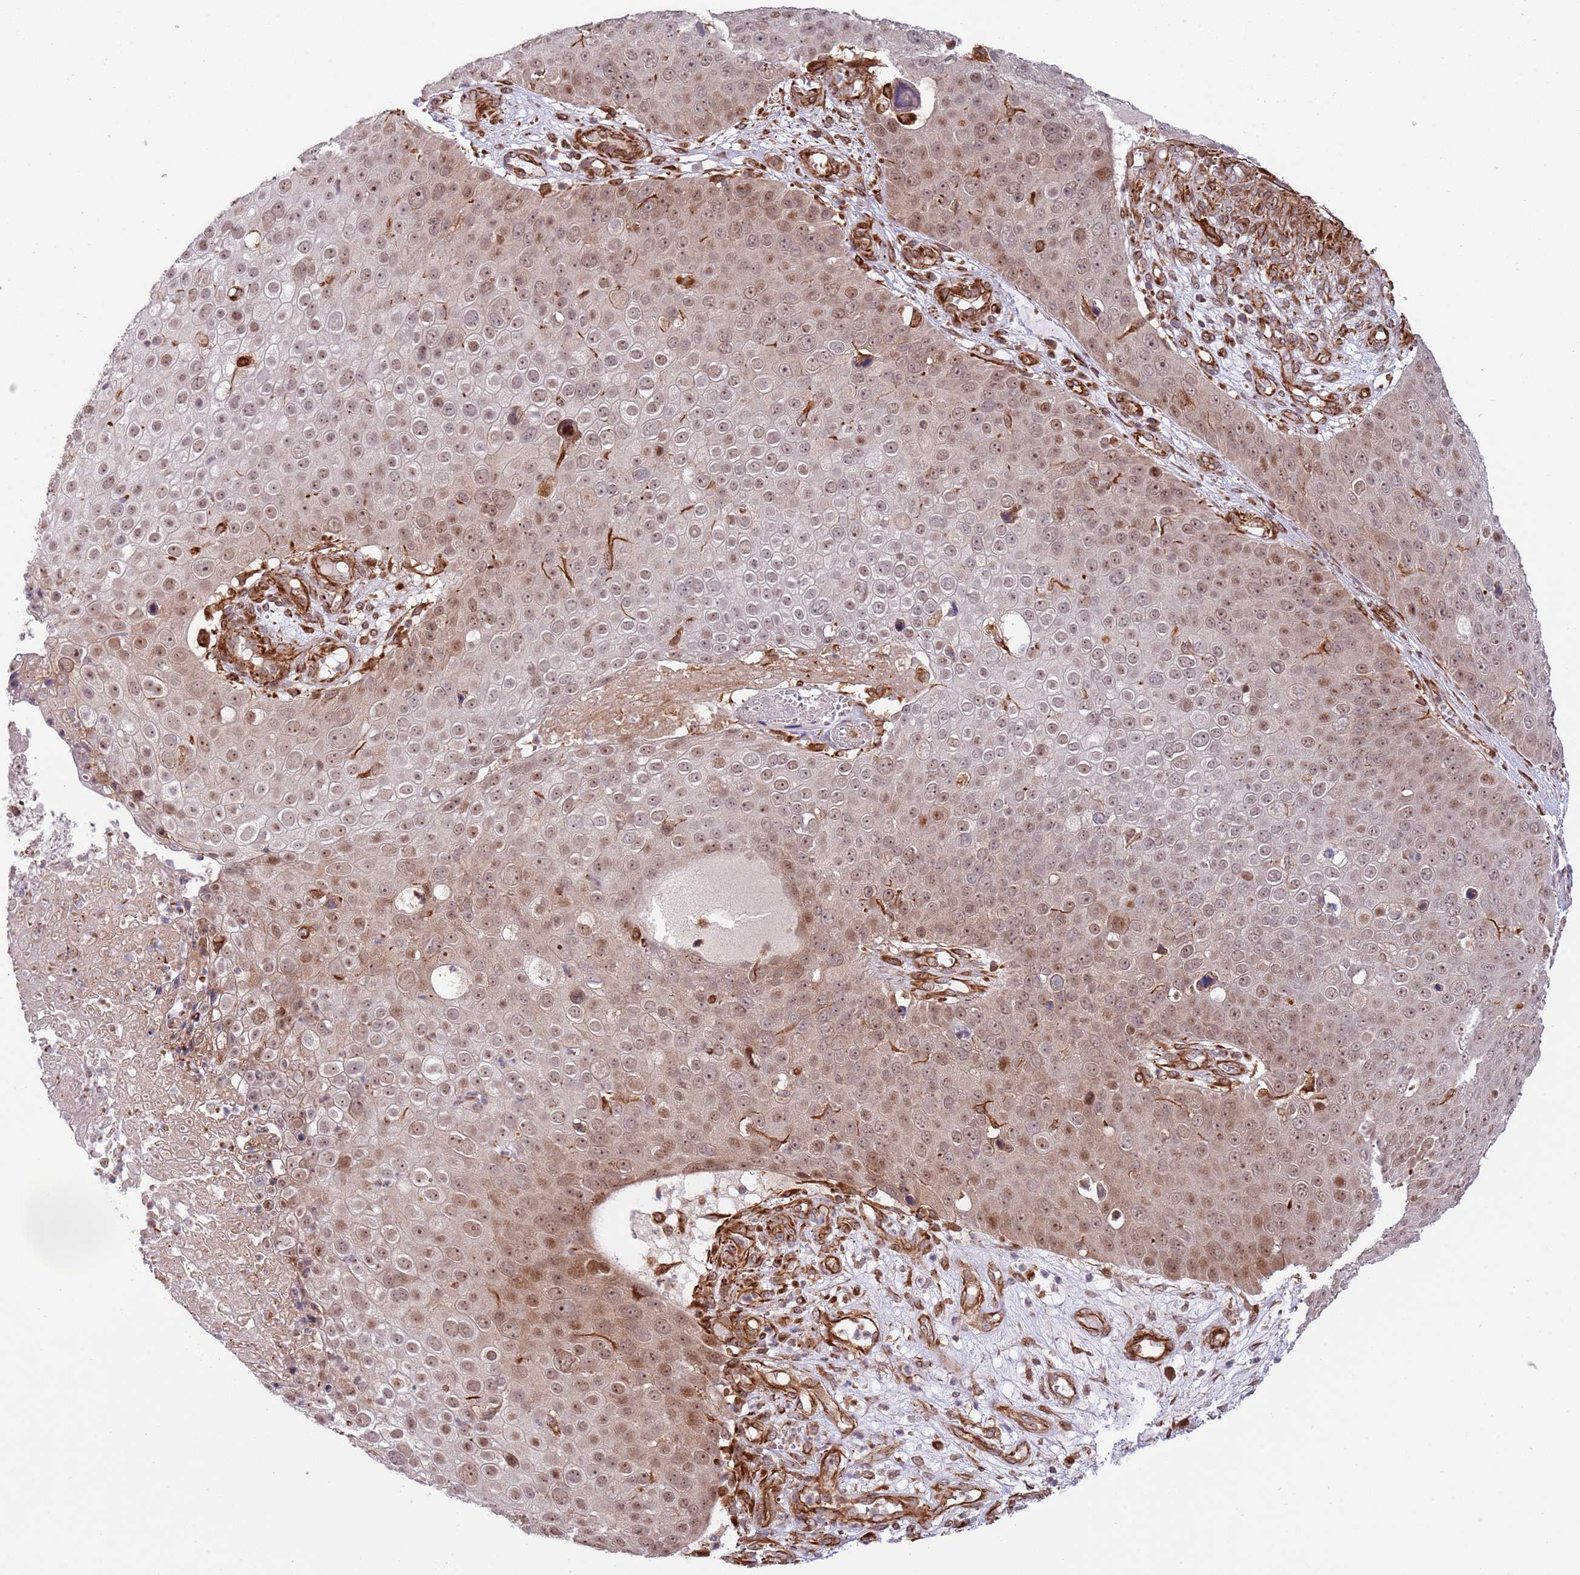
{"staining": {"intensity": "weak", "quantity": ">75%", "location": "cytoplasmic/membranous,nuclear"}, "tissue": "skin cancer", "cell_type": "Tumor cells", "image_type": "cancer", "snomed": [{"axis": "morphology", "description": "Squamous cell carcinoma, NOS"}, {"axis": "topography", "description": "Skin"}], "caption": "Skin cancer (squamous cell carcinoma) stained with DAB IHC exhibits low levels of weak cytoplasmic/membranous and nuclear expression in approximately >75% of tumor cells.", "gene": "NEK3", "patient": {"sex": "male", "age": 71}}